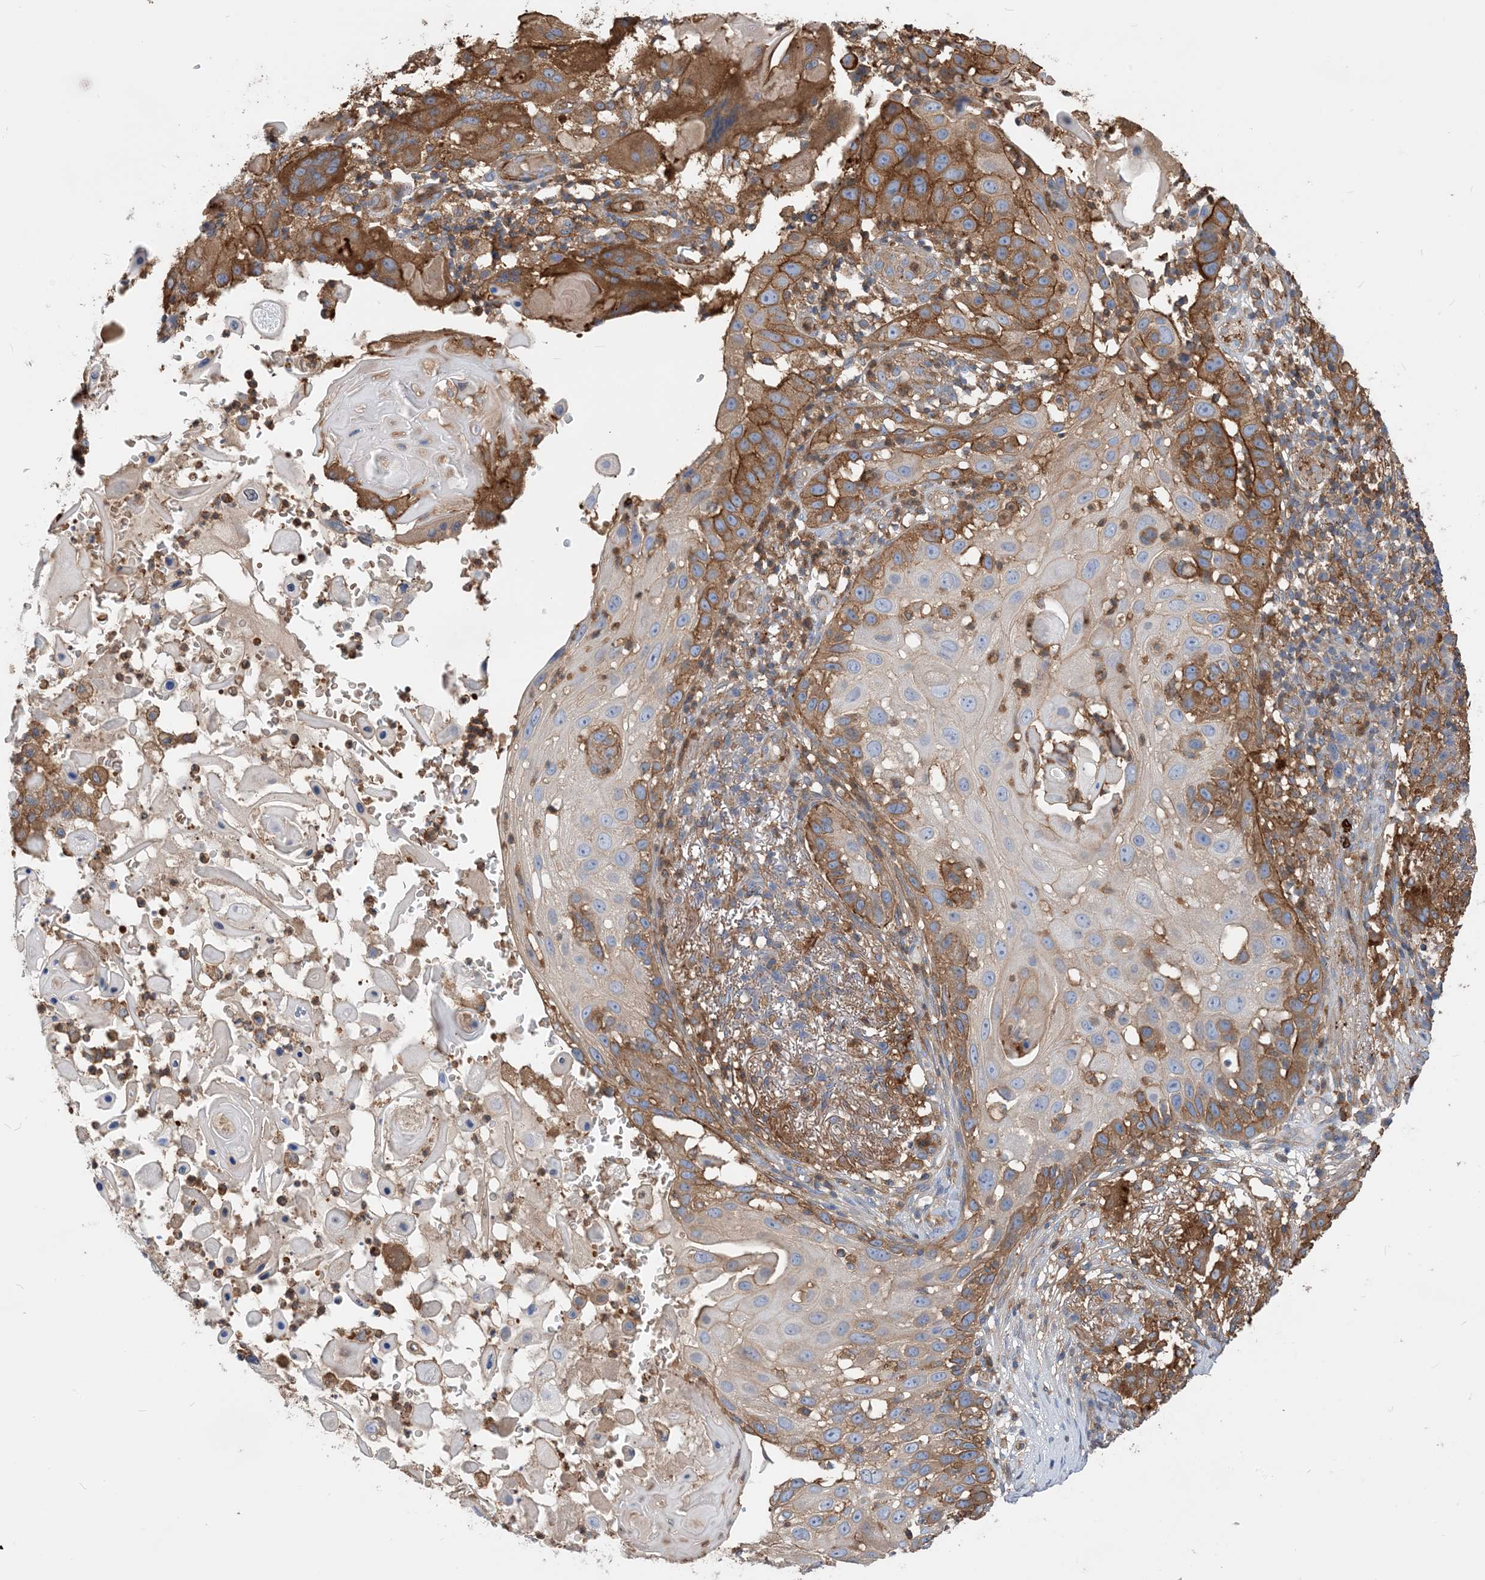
{"staining": {"intensity": "moderate", "quantity": "25%-75%", "location": "cytoplasmic/membranous"}, "tissue": "skin cancer", "cell_type": "Tumor cells", "image_type": "cancer", "snomed": [{"axis": "morphology", "description": "Squamous cell carcinoma, NOS"}, {"axis": "topography", "description": "Skin"}], "caption": "A brown stain highlights moderate cytoplasmic/membranous expression of a protein in human skin cancer (squamous cell carcinoma) tumor cells.", "gene": "PARVG", "patient": {"sex": "female", "age": 44}}